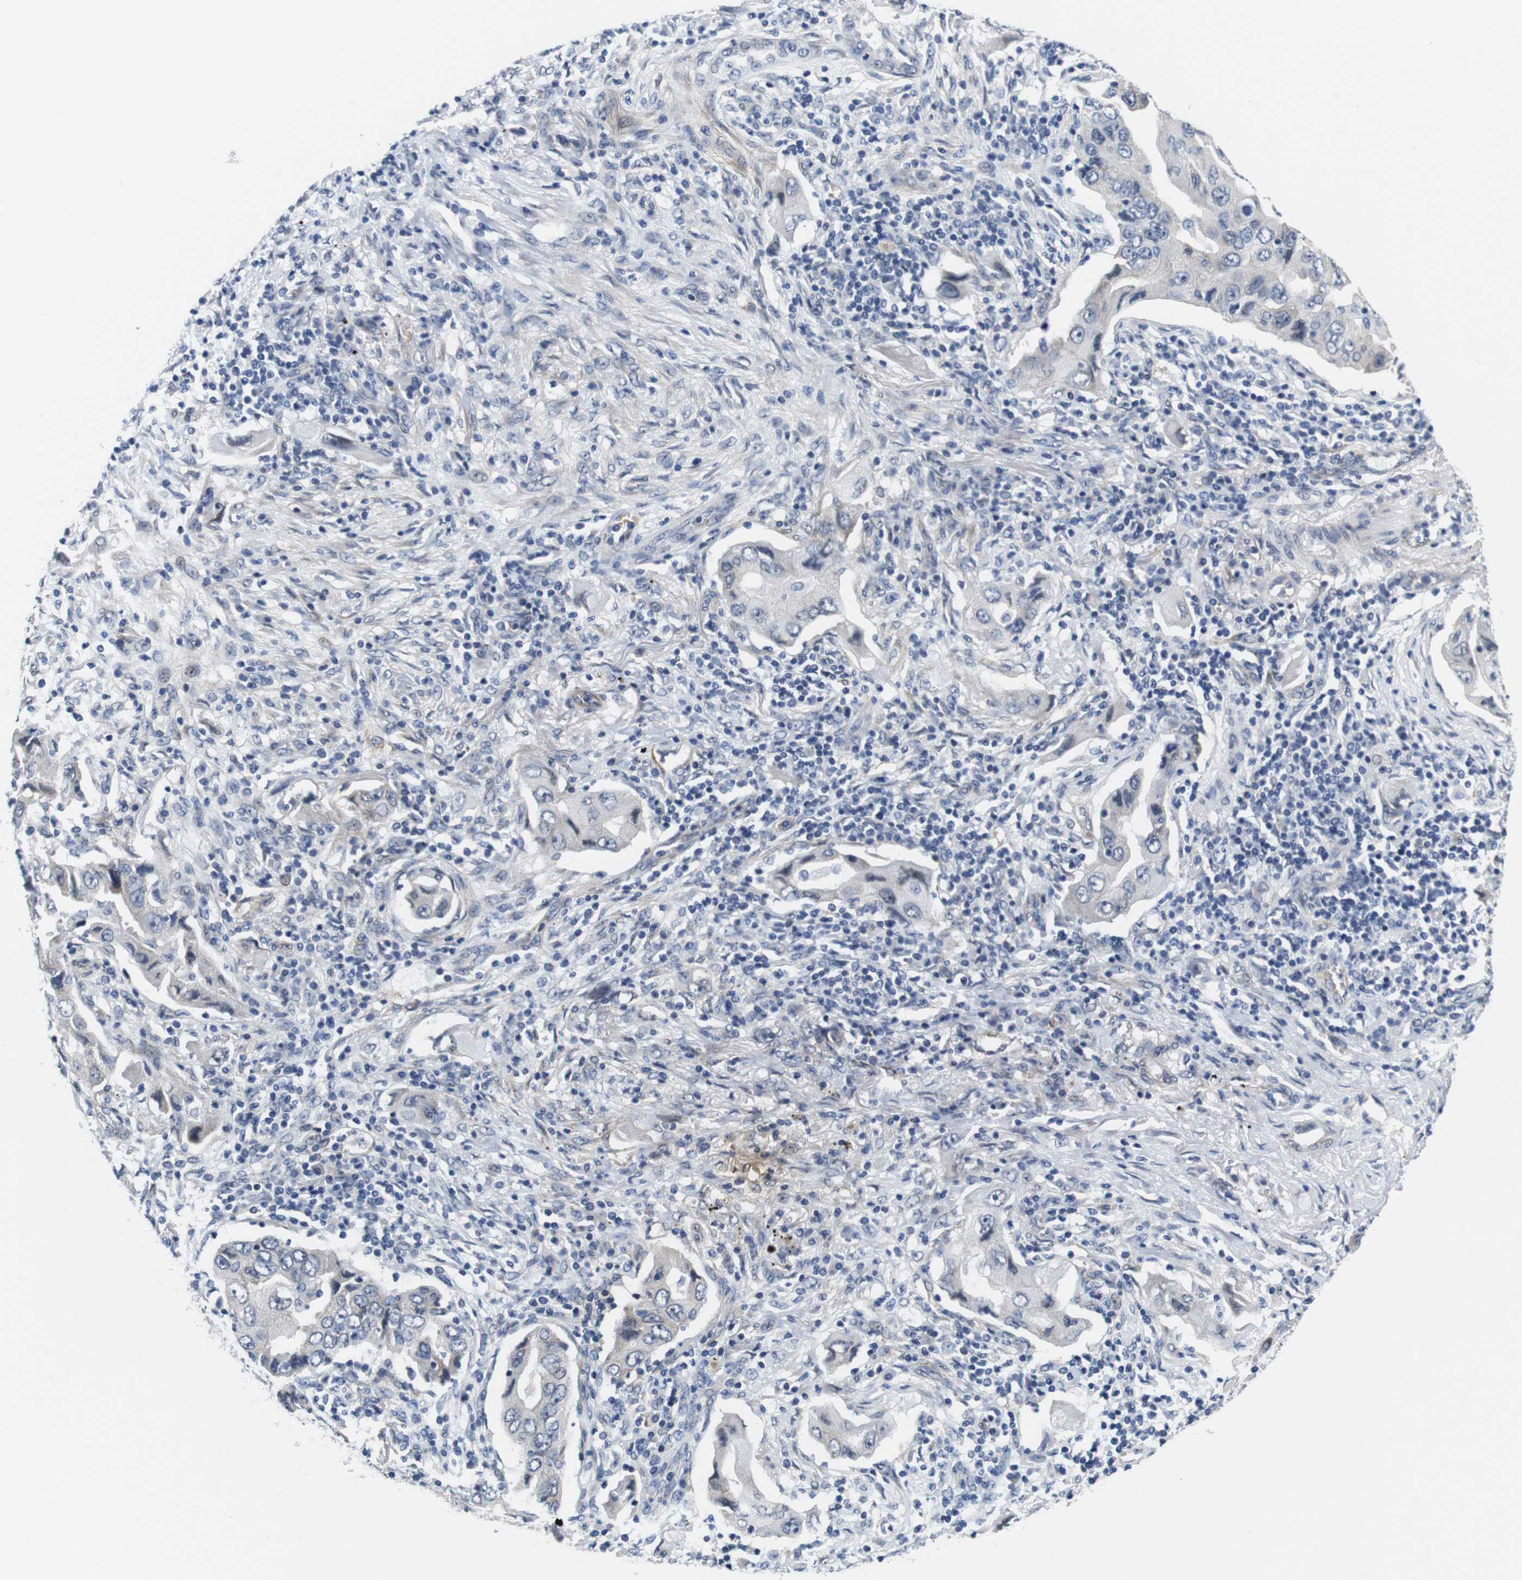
{"staining": {"intensity": "weak", "quantity": "<25%", "location": "cytoplasmic/membranous"}, "tissue": "lung cancer", "cell_type": "Tumor cells", "image_type": "cancer", "snomed": [{"axis": "morphology", "description": "Adenocarcinoma, NOS"}, {"axis": "topography", "description": "Lung"}], "caption": "This is a photomicrograph of immunohistochemistry (IHC) staining of lung cancer (adenocarcinoma), which shows no staining in tumor cells.", "gene": "SOCS3", "patient": {"sex": "female", "age": 65}}